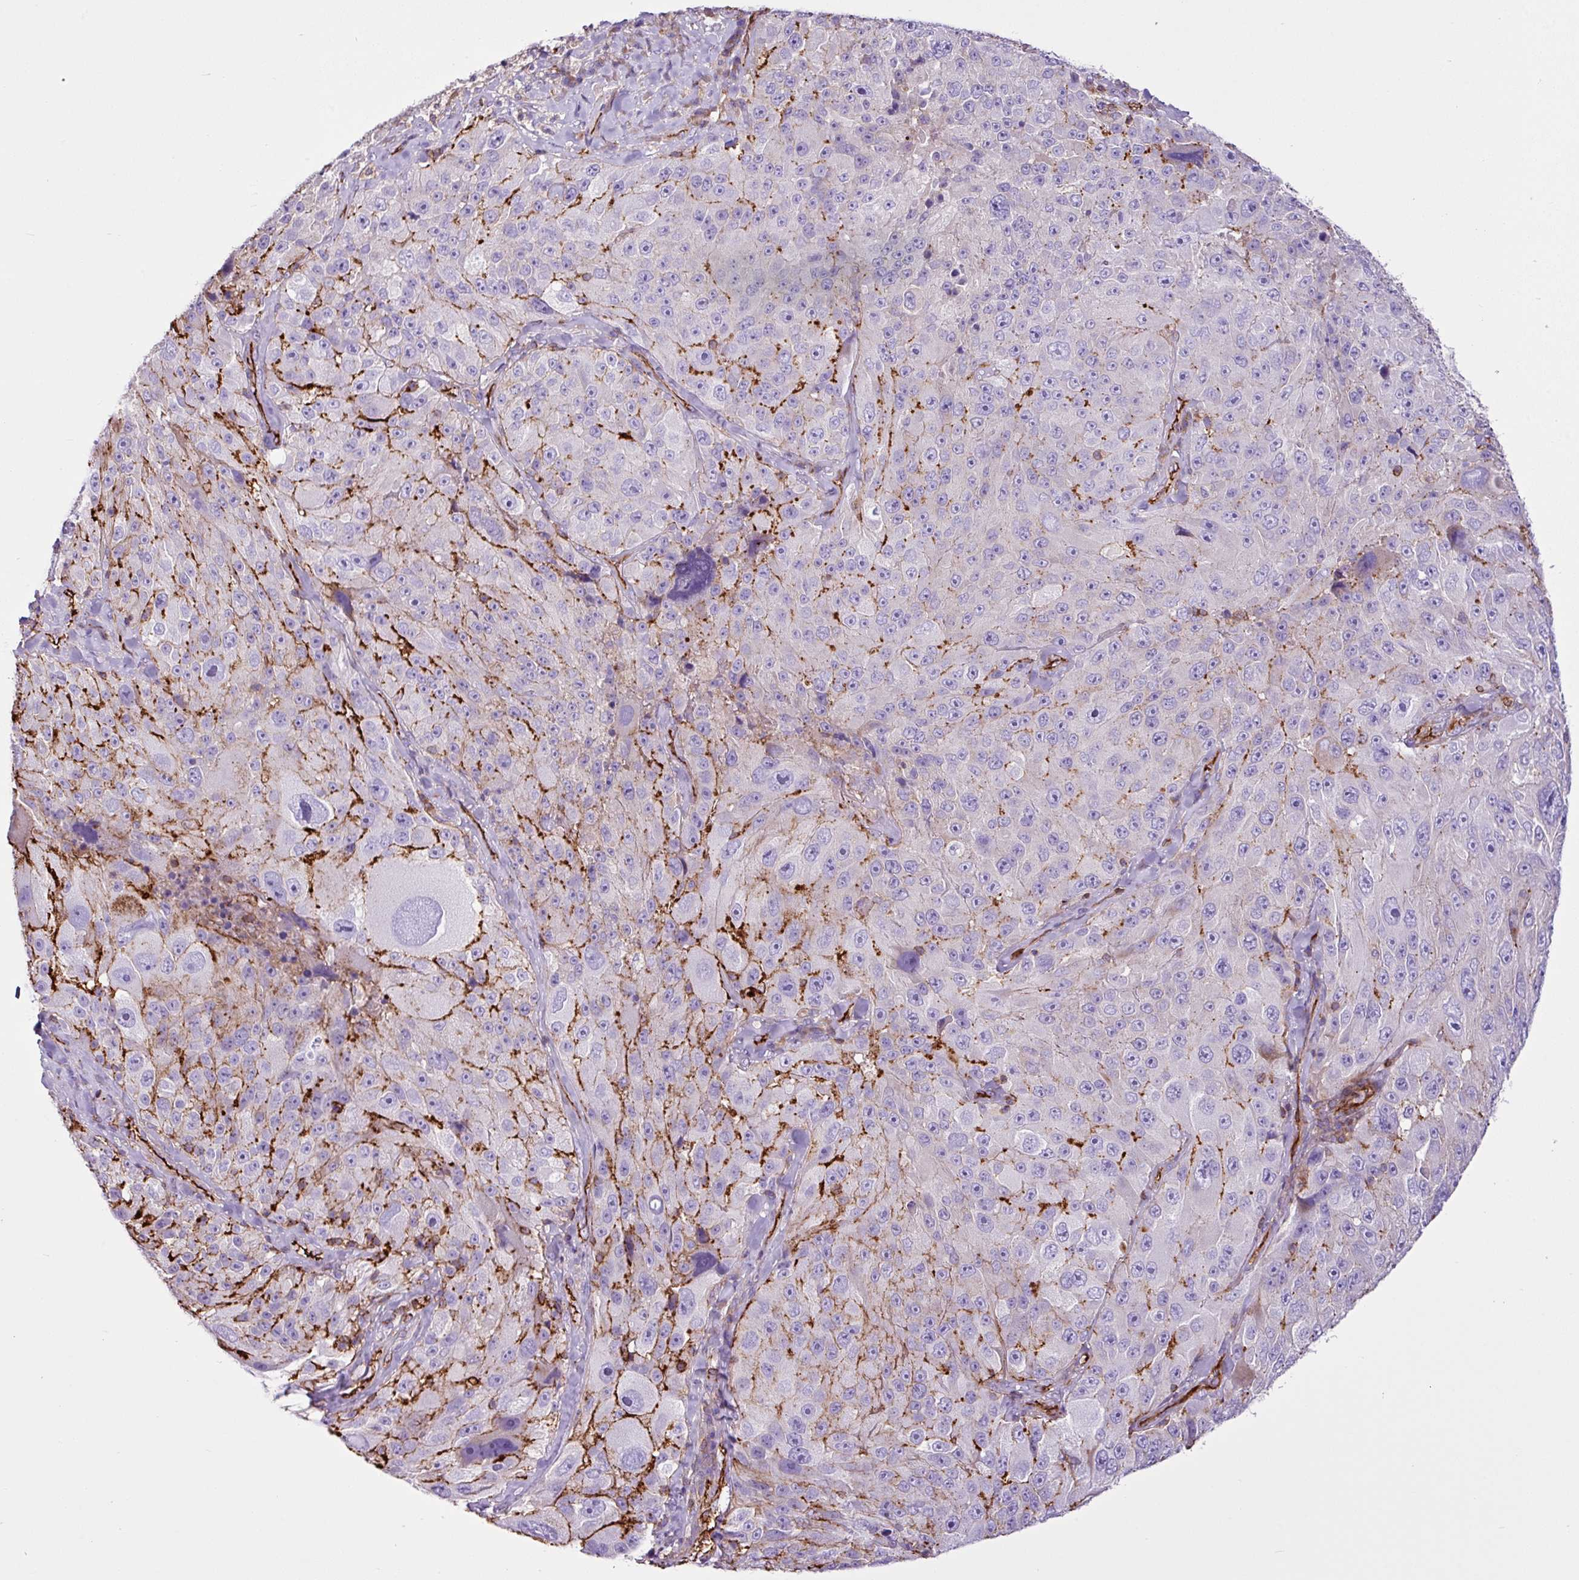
{"staining": {"intensity": "negative", "quantity": "none", "location": "none"}, "tissue": "melanoma", "cell_type": "Tumor cells", "image_type": "cancer", "snomed": [{"axis": "morphology", "description": "Malignant melanoma, Metastatic site"}, {"axis": "topography", "description": "Lymph node"}], "caption": "High magnification brightfield microscopy of malignant melanoma (metastatic site) stained with DAB (brown) and counterstained with hematoxylin (blue): tumor cells show no significant expression.", "gene": "EME2", "patient": {"sex": "male", "age": 62}}